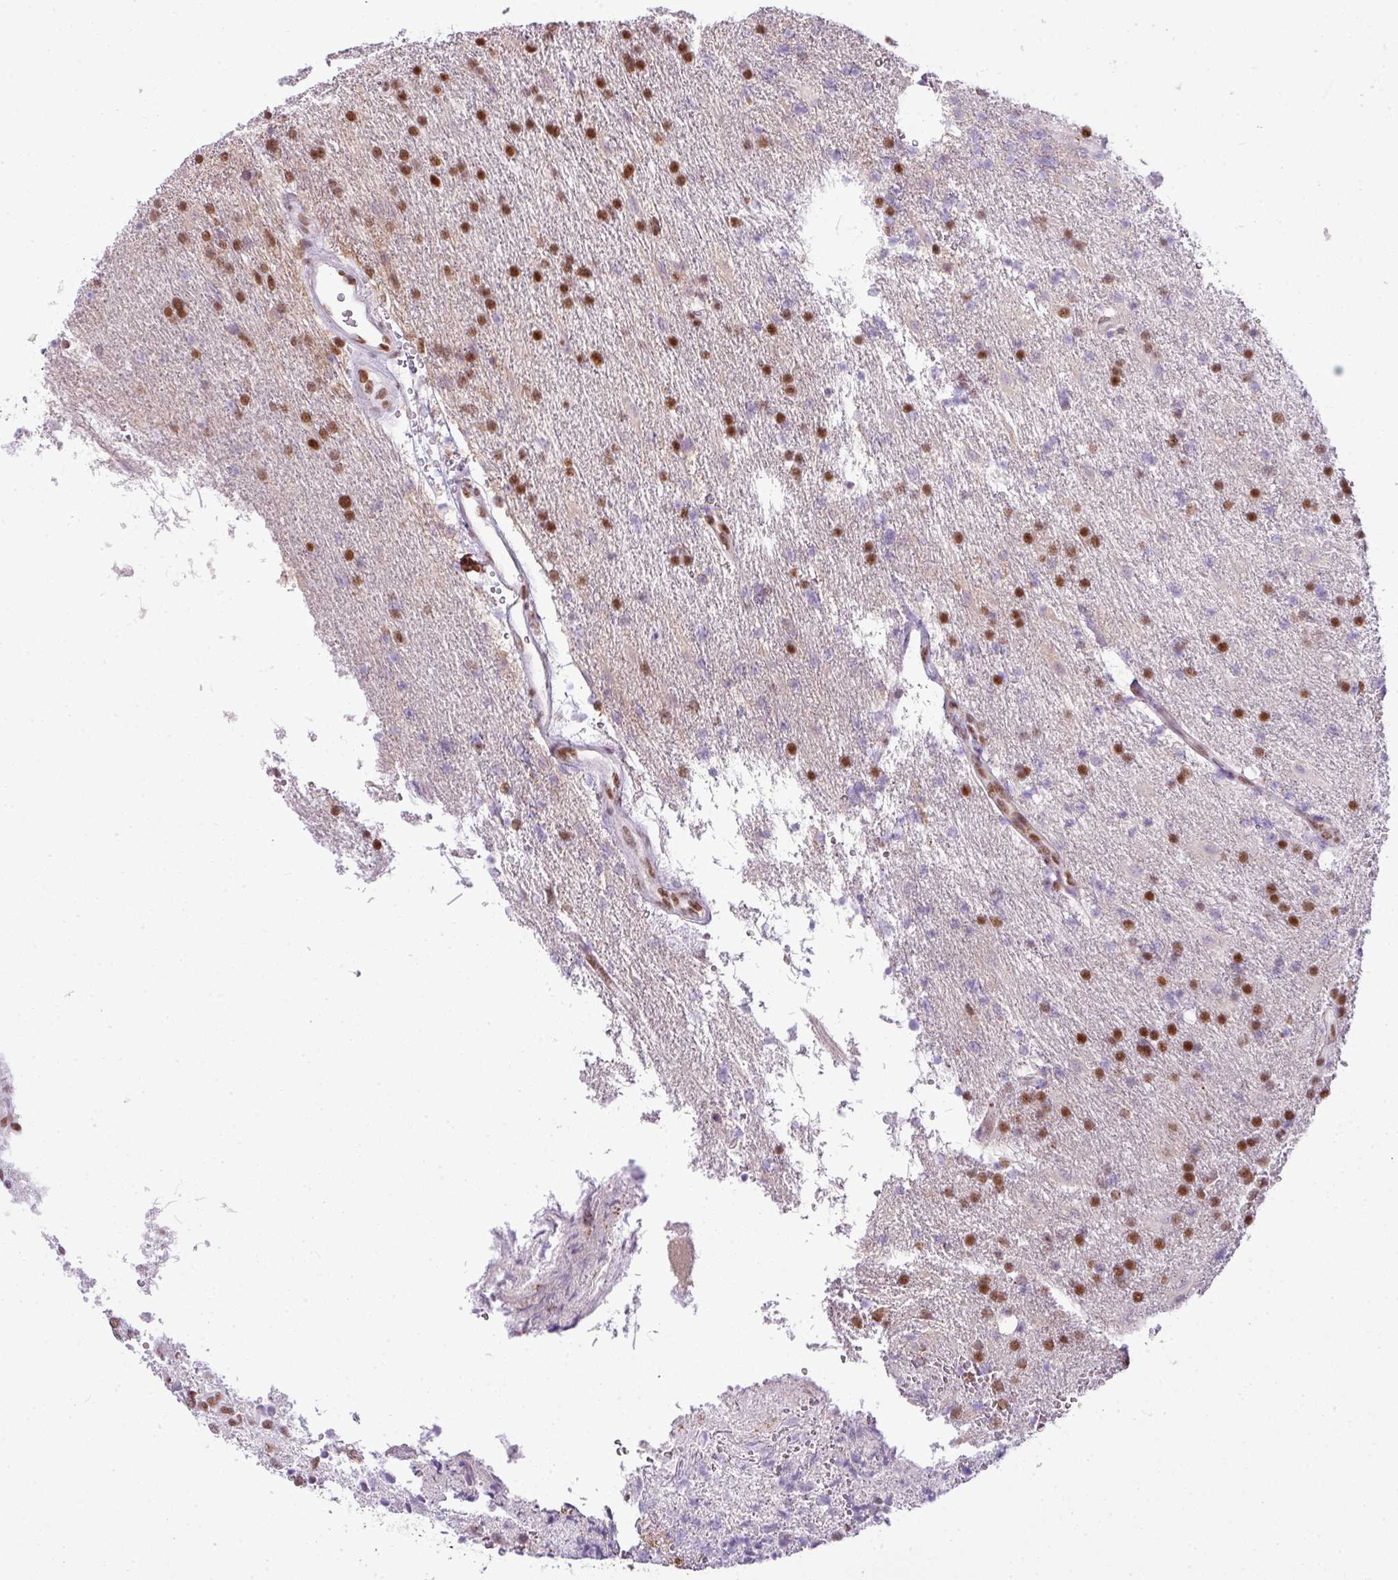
{"staining": {"intensity": "moderate", "quantity": ">75%", "location": "nuclear"}, "tissue": "glioma", "cell_type": "Tumor cells", "image_type": "cancer", "snomed": [{"axis": "morphology", "description": "Glioma, malignant, High grade"}, {"axis": "topography", "description": "Brain"}], "caption": "Immunohistochemistry (IHC) photomicrograph of neoplastic tissue: human malignant high-grade glioma stained using IHC reveals medium levels of moderate protein expression localized specifically in the nuclear of tumor cells, appearing as a nuclear brown color.", "gene": "ARL6IP4", "patient": {"sex": "male", "age": 56}}